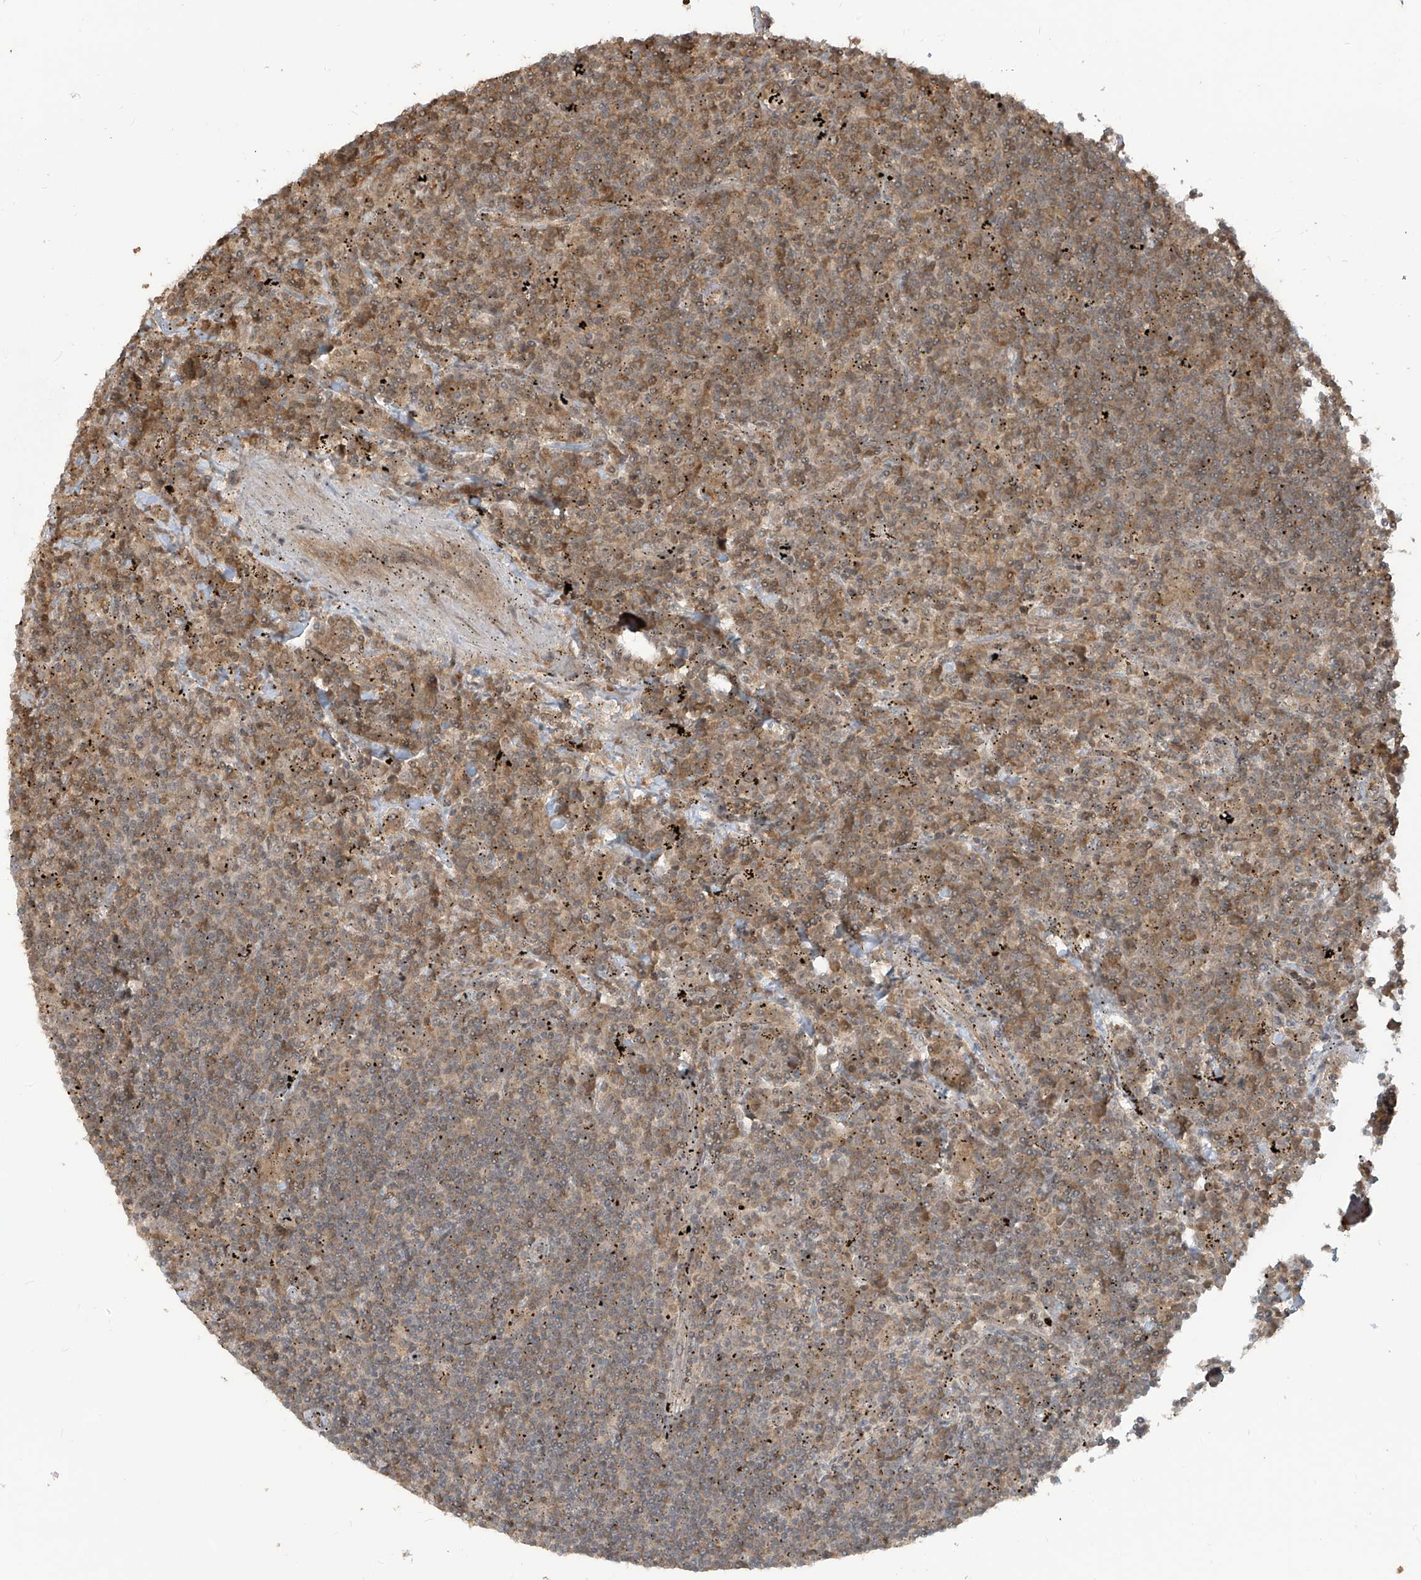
{"staining": {"intensity": "moderate", "quantity": ">75%", "location": "cytoplasmic/membranous"}, "tissue": "lymphoma", "cell_type": "Tumor cells", "image_type": "cancer", "snomed": [{"axis": "morphology", "description": "Malignant lymphoma, non-Hodgkin's type, Low grade"}, {"axis": "topography", "description": "Spleen"}], "caption": "Immunohistochemistry image of lymphoma stained for a protein (brown), which exhibits medium levels of moderate cytoplasmic/membranous expression in about >75% of tumor cells.", "gene": "CARF", "patient": {"sex": "male", "age": 76}}